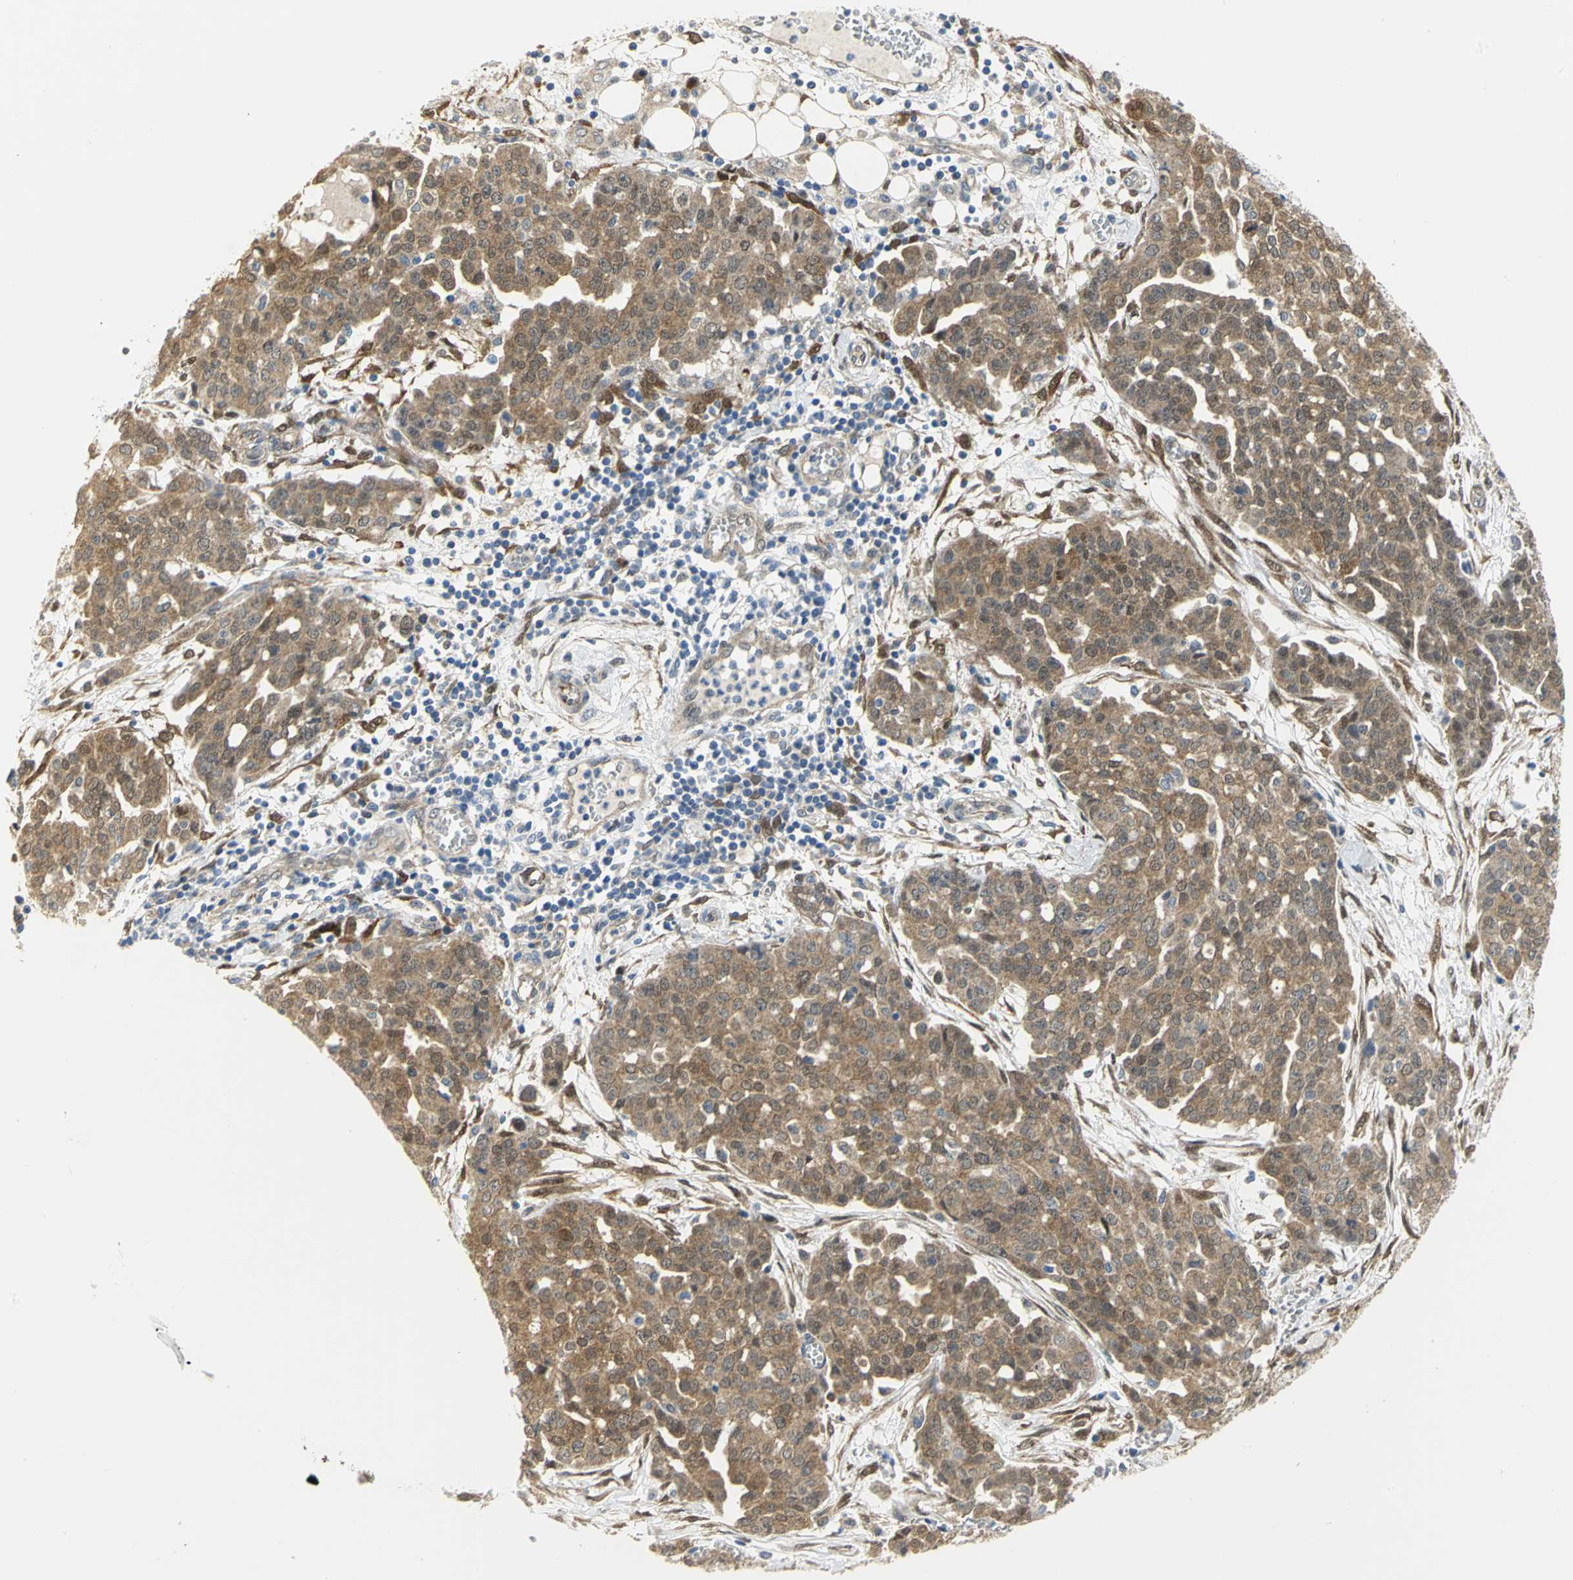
{"staining": {"intensity": "moderate", "quantity": ">75%", "location": "cytoplasmic/membranous"}, "tissue": "ovarian cancer", "cell_type": "Tumor cells", "image_type": "cancer", "snomed": [{"axis": "morphology", "description": "Cystadenocarcinoma, serous, NOS"}, {"axis": "topography", "description": "Soft tissue"}, {"axis": "topography", "description": "Ovary"}], "caption": "This micrograph displays ovarian cancer stained with immunohistochemistry (IHC) to label a protein in brown. The cytoplasmic/membranous of tumor cells show moderate positivity for the protein. Nuclei are counter-stained blue.", "gene": "PGM3", "patient": {"sex": "female", "age": 57}}